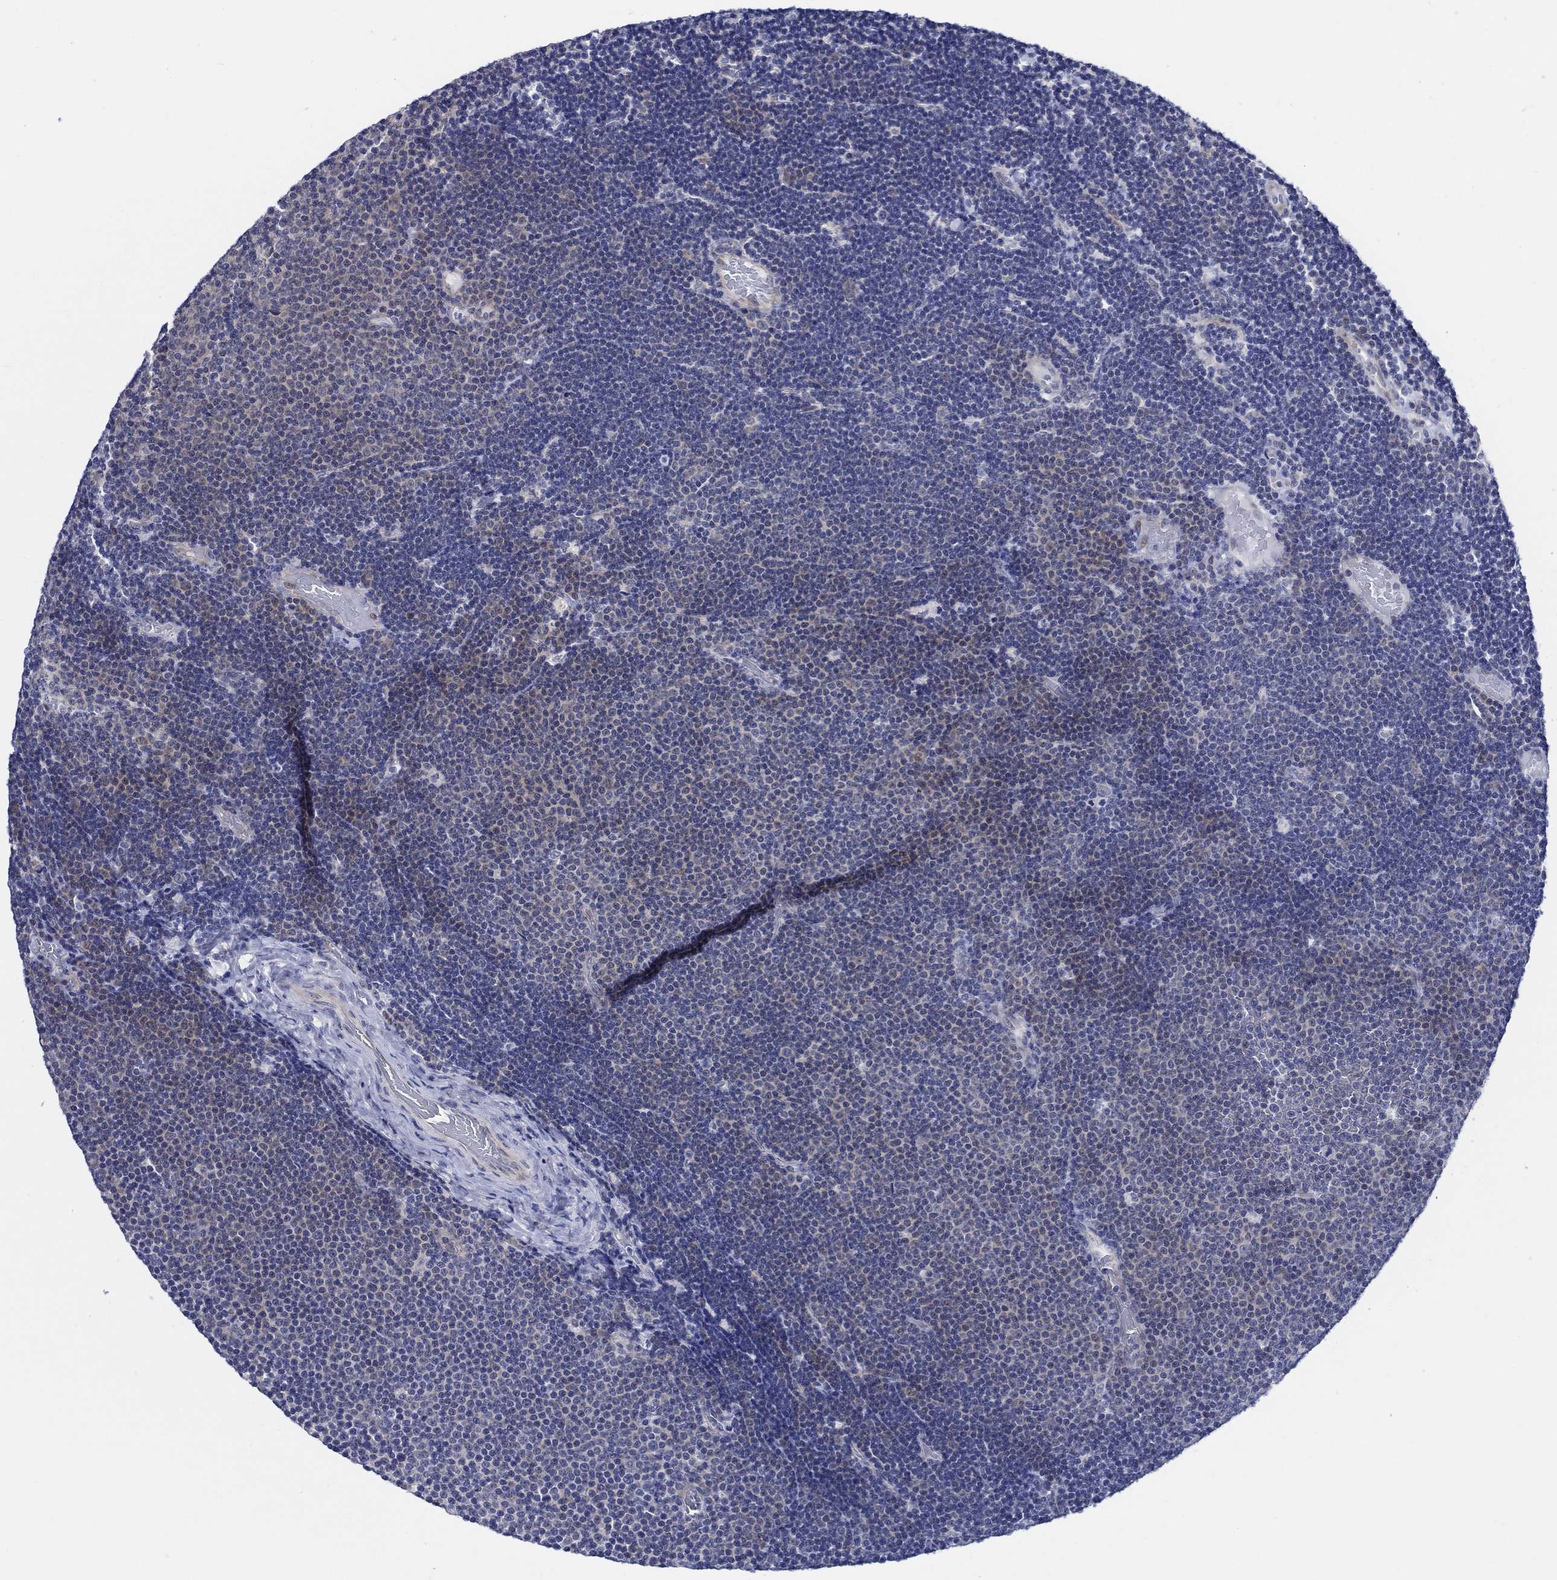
{"staining": {"intensity": "negative", "quantity": "none", "location": "none"}, "tissue": "lymphoma", "cell_type": "Tumor cells", "image_type": "cancer", "snomed": [{"axis": "morphology", "description": "Malignant lymphoma, non-Hodgkin's type, Low grade"}, {"axis": "topography", "description": "Brain"}], "caption": "Immunohistochemistry (IHC) of lymphoma reveals no expression in tumor cells. (DAB (3,3'-diaminobenzidine) immunohistochemistry (IHC) with hematoxylin counter stain).", "gene": "C8orf48", "patient": {"sex": "female", "age": 66}}